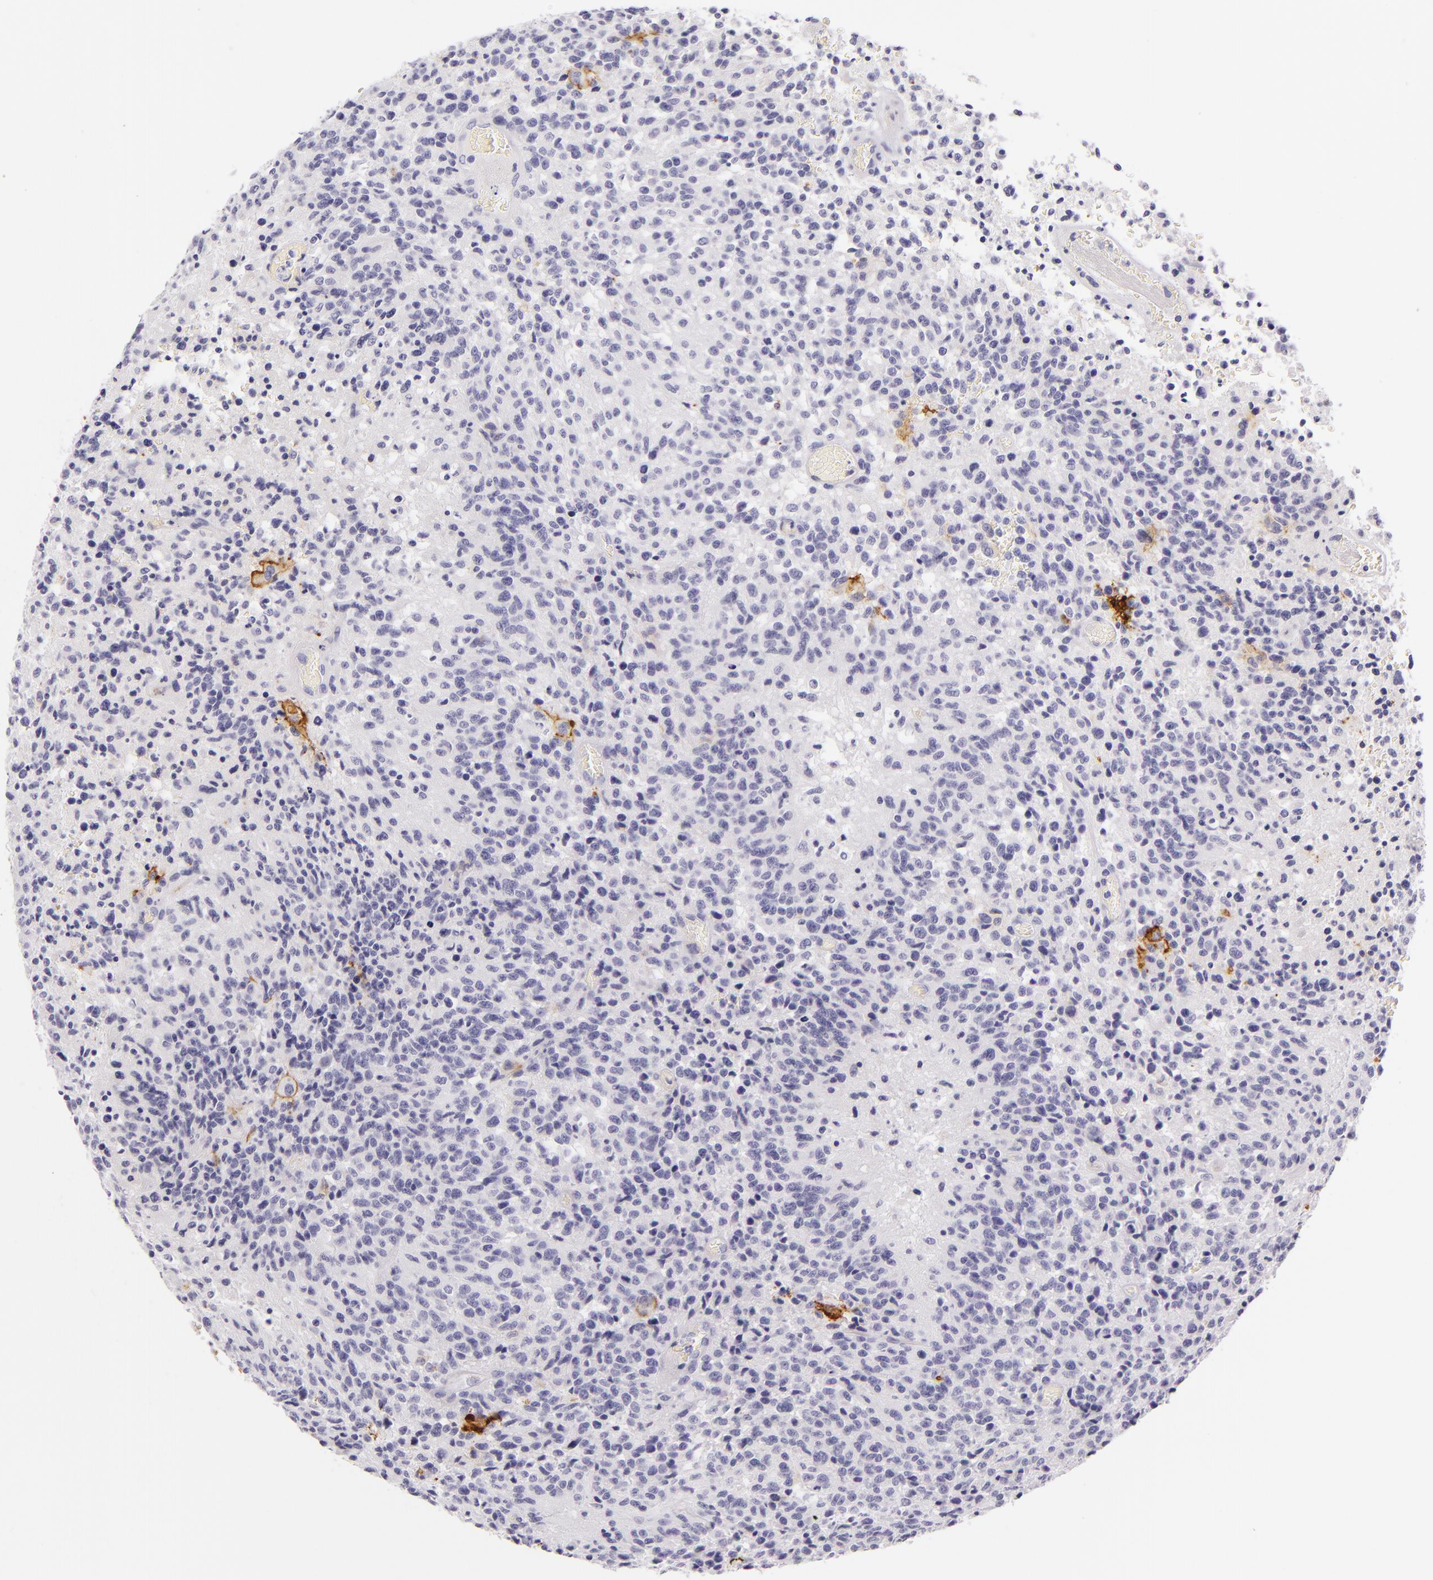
{"staining": {"intensity": "negative", "quantity": "none", "location": "none"}, "tissue": "glioma", "cell_type": "Tumor cells", "image_type": "cancer", "snomed": [{"axis": "morphology", "description": "Glioma, malignant, High grade"}, {"axis": "topography", "description": "Brain"}], "caption": "High power microscopy photomicrograph of an immunohistochemistry histopathology image of glioma, revealing no significant staining in tumor cells.", "gene": "ICAM1", "patient": {"sex": "male", "age": 36}}